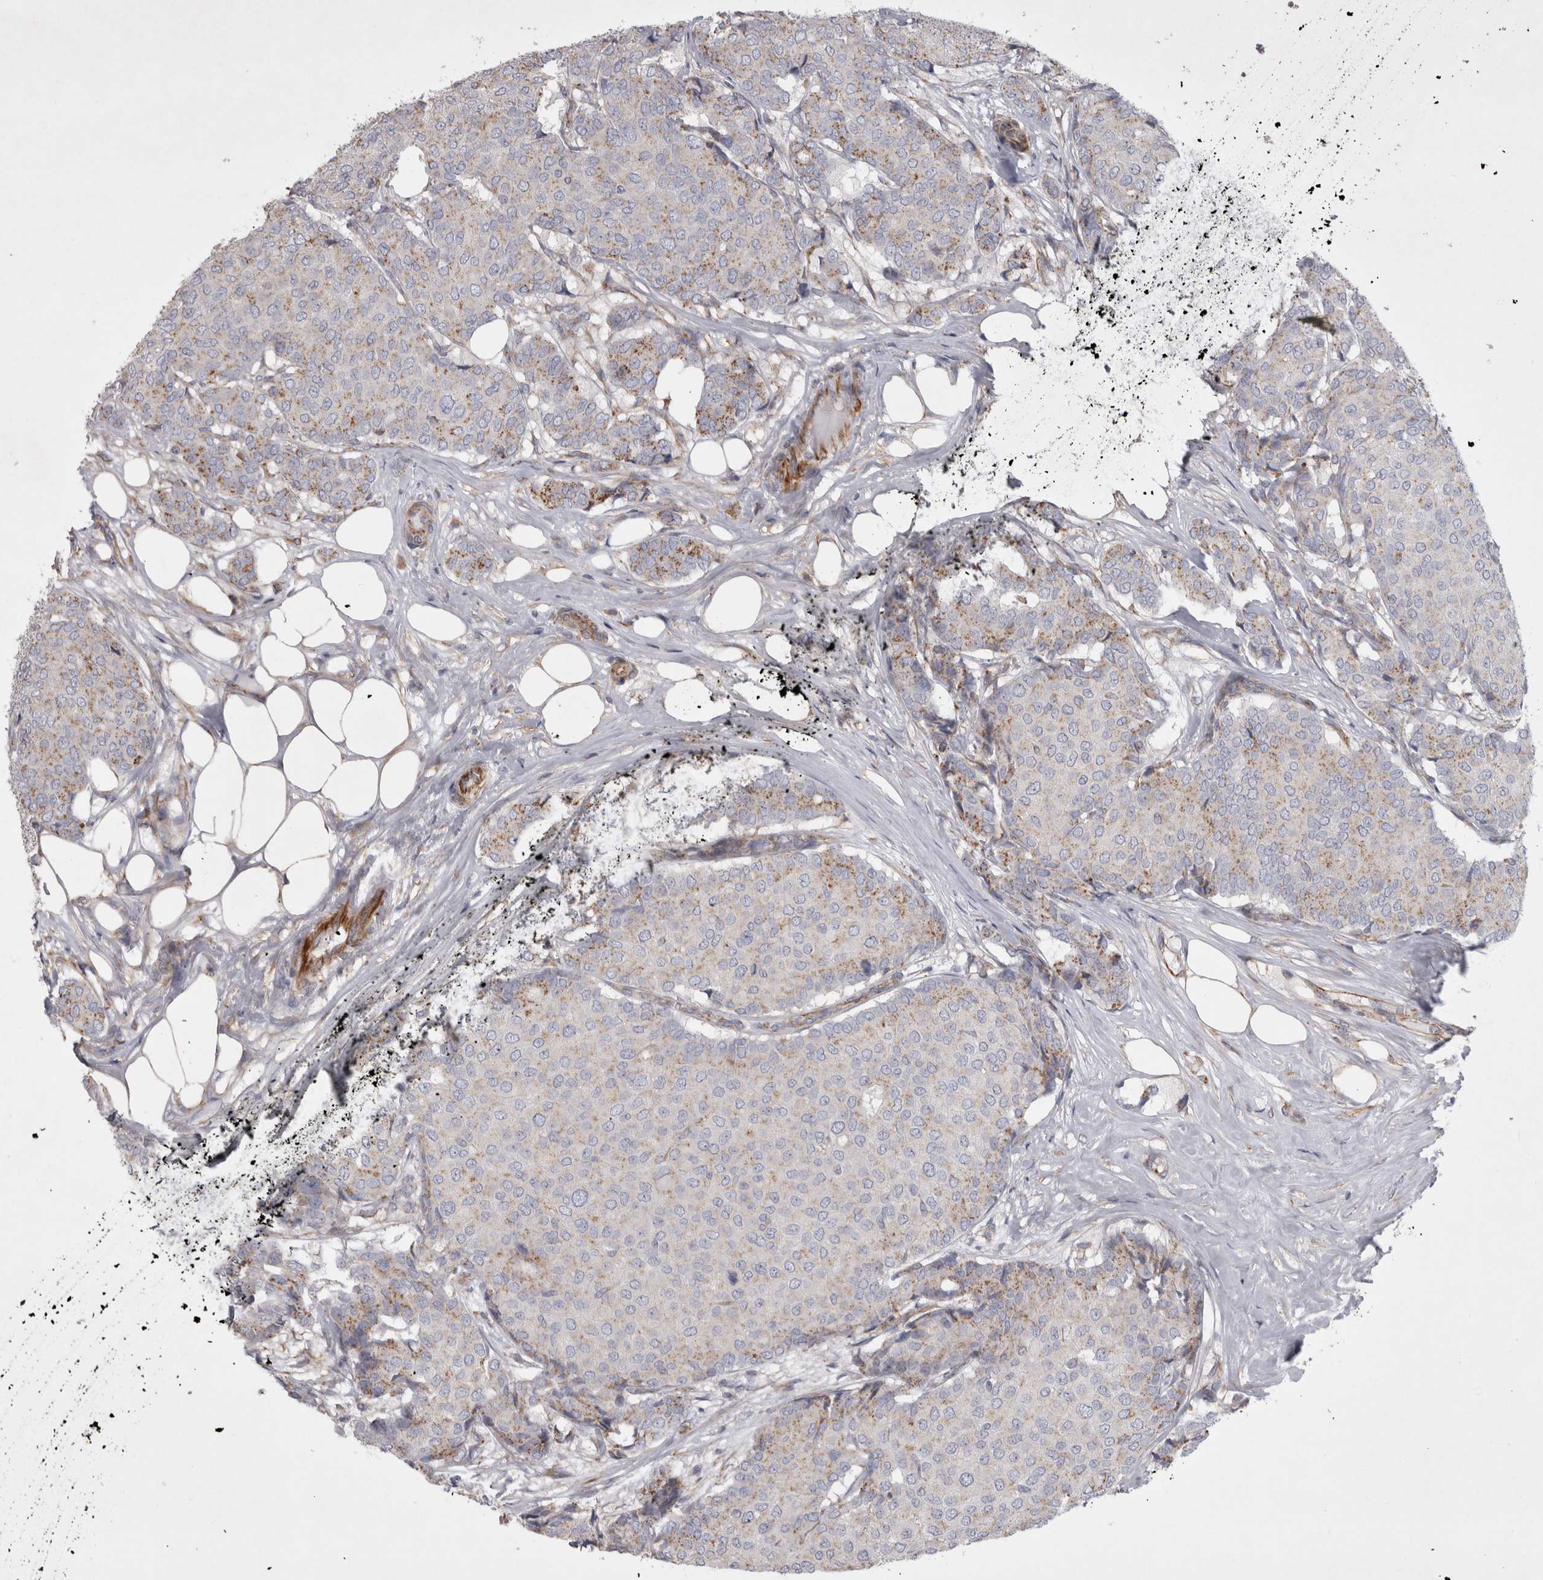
{"staining": {"intensity": "weak", "quantity": "25%-75%", "location": "cytoplasmic/membranous"}, "tissue": "breast cancer", "cell_type": "Tumor cells", "image_type": "cancer", "snomed": [{"axis": "morphology", "description": "Duct carcinoma"}, {"axis": "topography", "description": "Breast"}], "caption": "Human breast cancer stained with a protein marker shows weak staining in tumor cells.", "gene": "STRADB", "patient": {"sex": "female", "age": 75}}